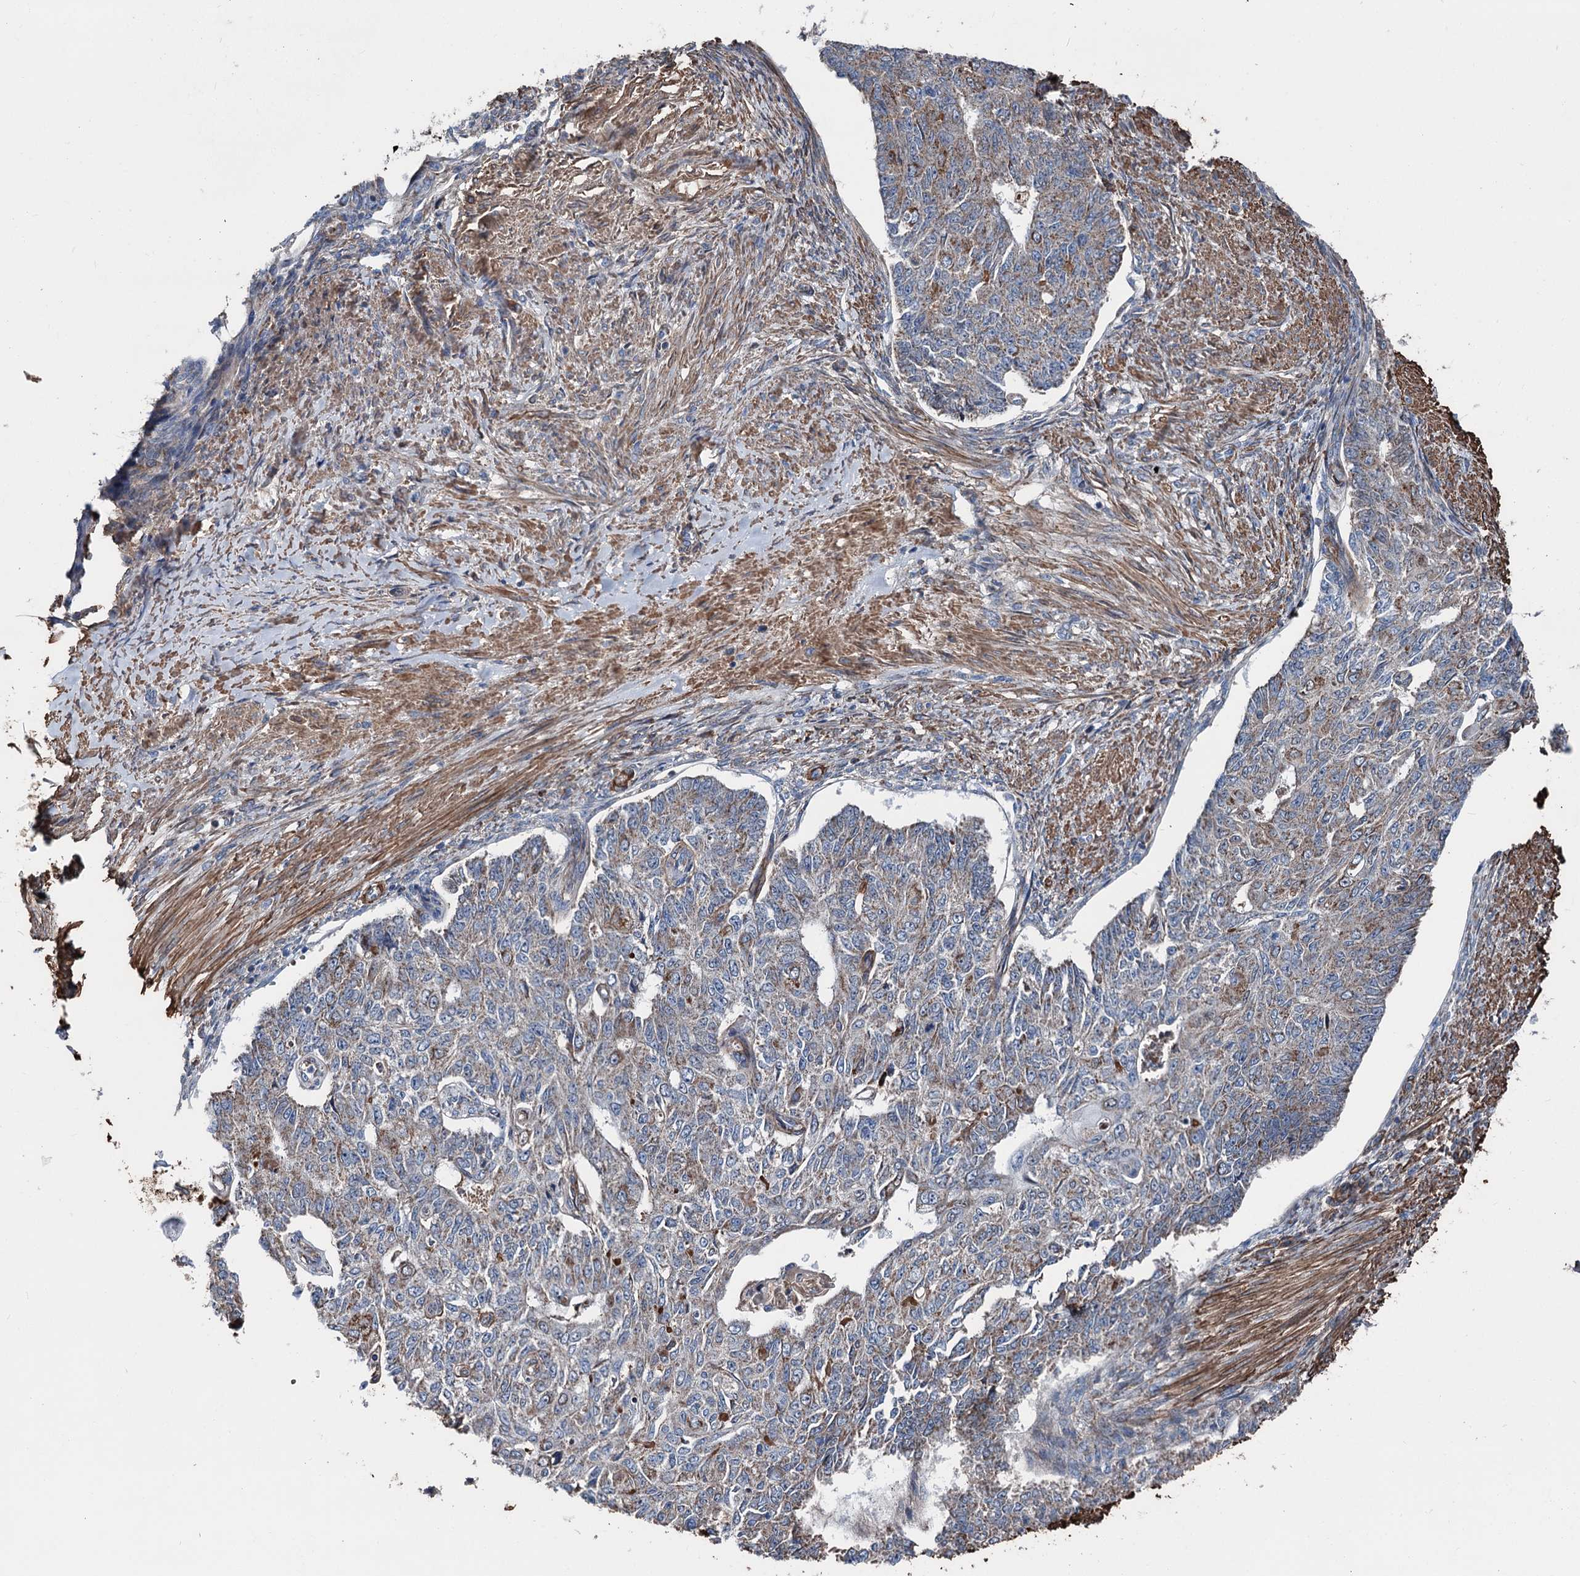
{"staining": {"intensity": "weak", "quantity": "25%-75%", "location": "cytoplasmic/membranous"}, "tissue": "endometrial cancer", "cell_type": "Tumor cells", "image_type": "cancer", "snomed": [{"axis": "morphology", "description": "Adenocarcinoma, NOS"}, {"axis": "topography", "description": "Endometrium"}], "caption": "There is low levels of weak cytoplasmic/membranous staining in tumor cells of endometrial adenocarcinoma, as demonstrated by immunohistochemical staining (brown color).", "gene": "DDIAS", "patient": {"sex": "female", "age": 32}}